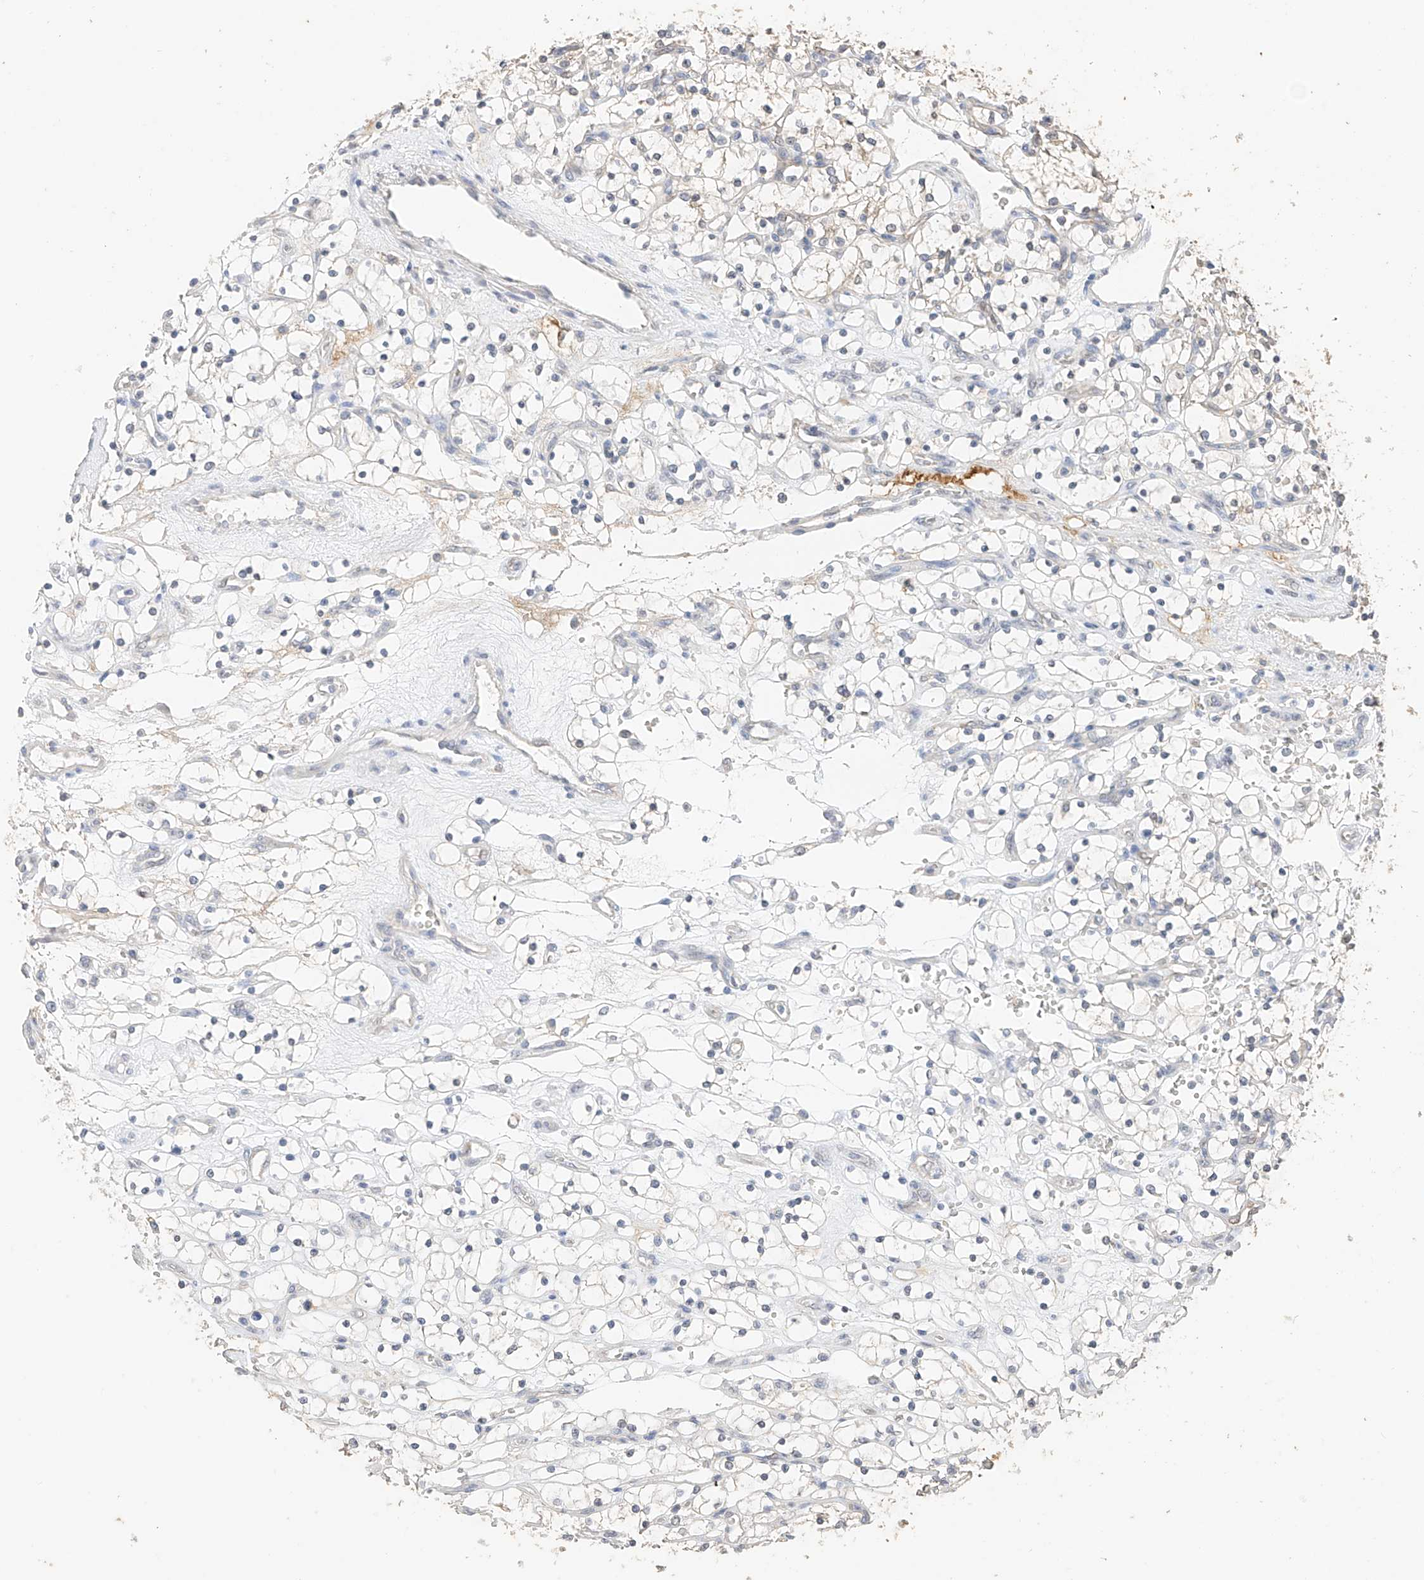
{"staining": {"intensity": "negative", "quantity": "none", "location": "none"}, "tissue": "renal cancer", "cell_type": "Tumor cells", "image_type": "cancer", "snomed": [{"axis": "morphology", "description": "Adenocarcinoma, NOS"}, {"axis": "topography", "description": "Kidney"}], "caption": "Renal cancer (adenocarcinoma) stained for a protein using immunohistochemistry (IHC) reveals no expression tumor cells.", "gene": "IL22RA2", "patient": {"sex": "female", "age": 69}}